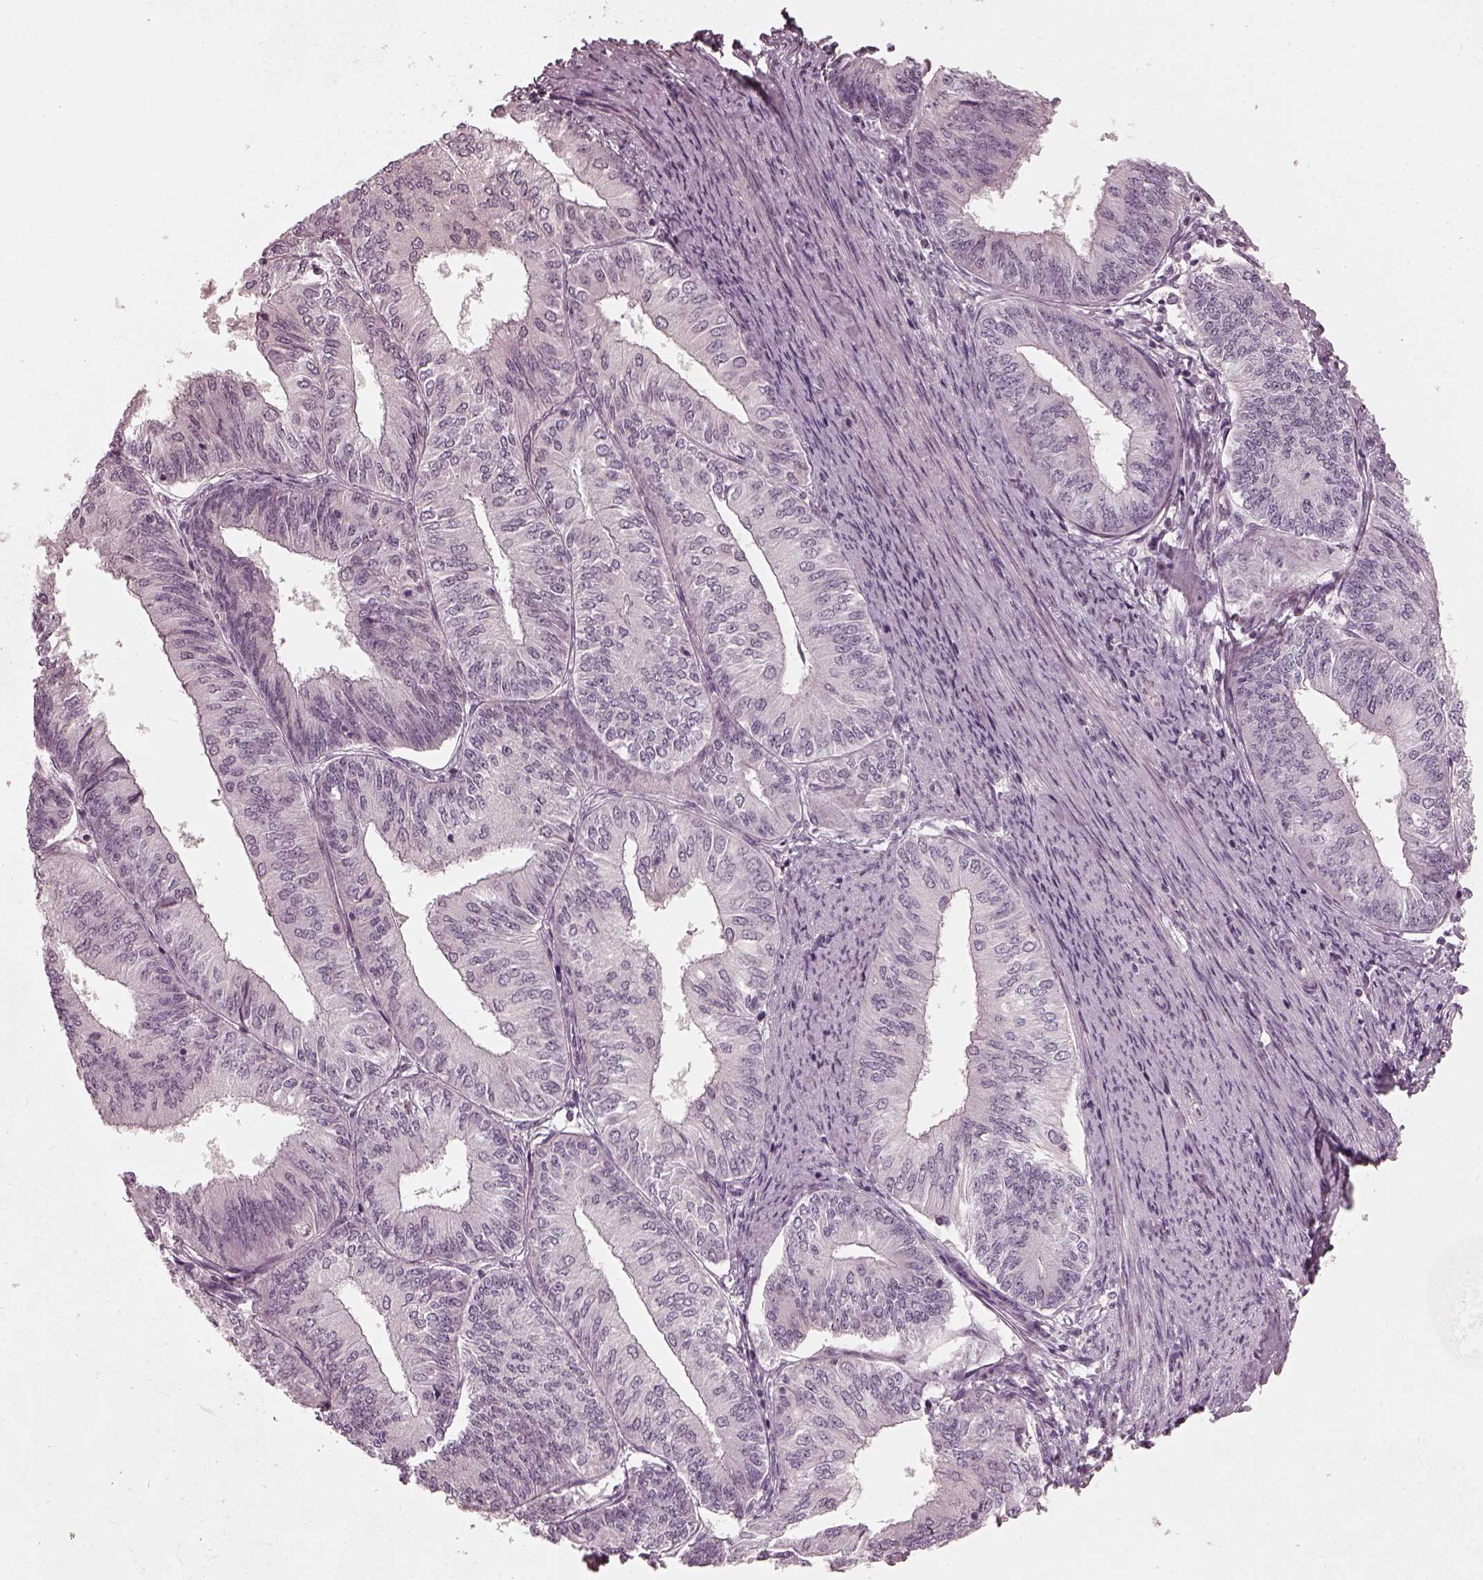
{"staining": {"intensity": "negative", "quantity": "none", "location": "none"}, "tissue": "endometrial cancer", "cell_type": "Tumor cells", "image_type": "cancer", "snomed": [{"axis": "morphology", "description": "Adenocarcinoma, NOS"}, {"axis": "topography", "description": "Endometrium"}], "caption": "Tumor cells show no significant protein positivity in endometrial cancer.", "gene": "CHIT1", "patient": {"sex": "female", "age": 58}}